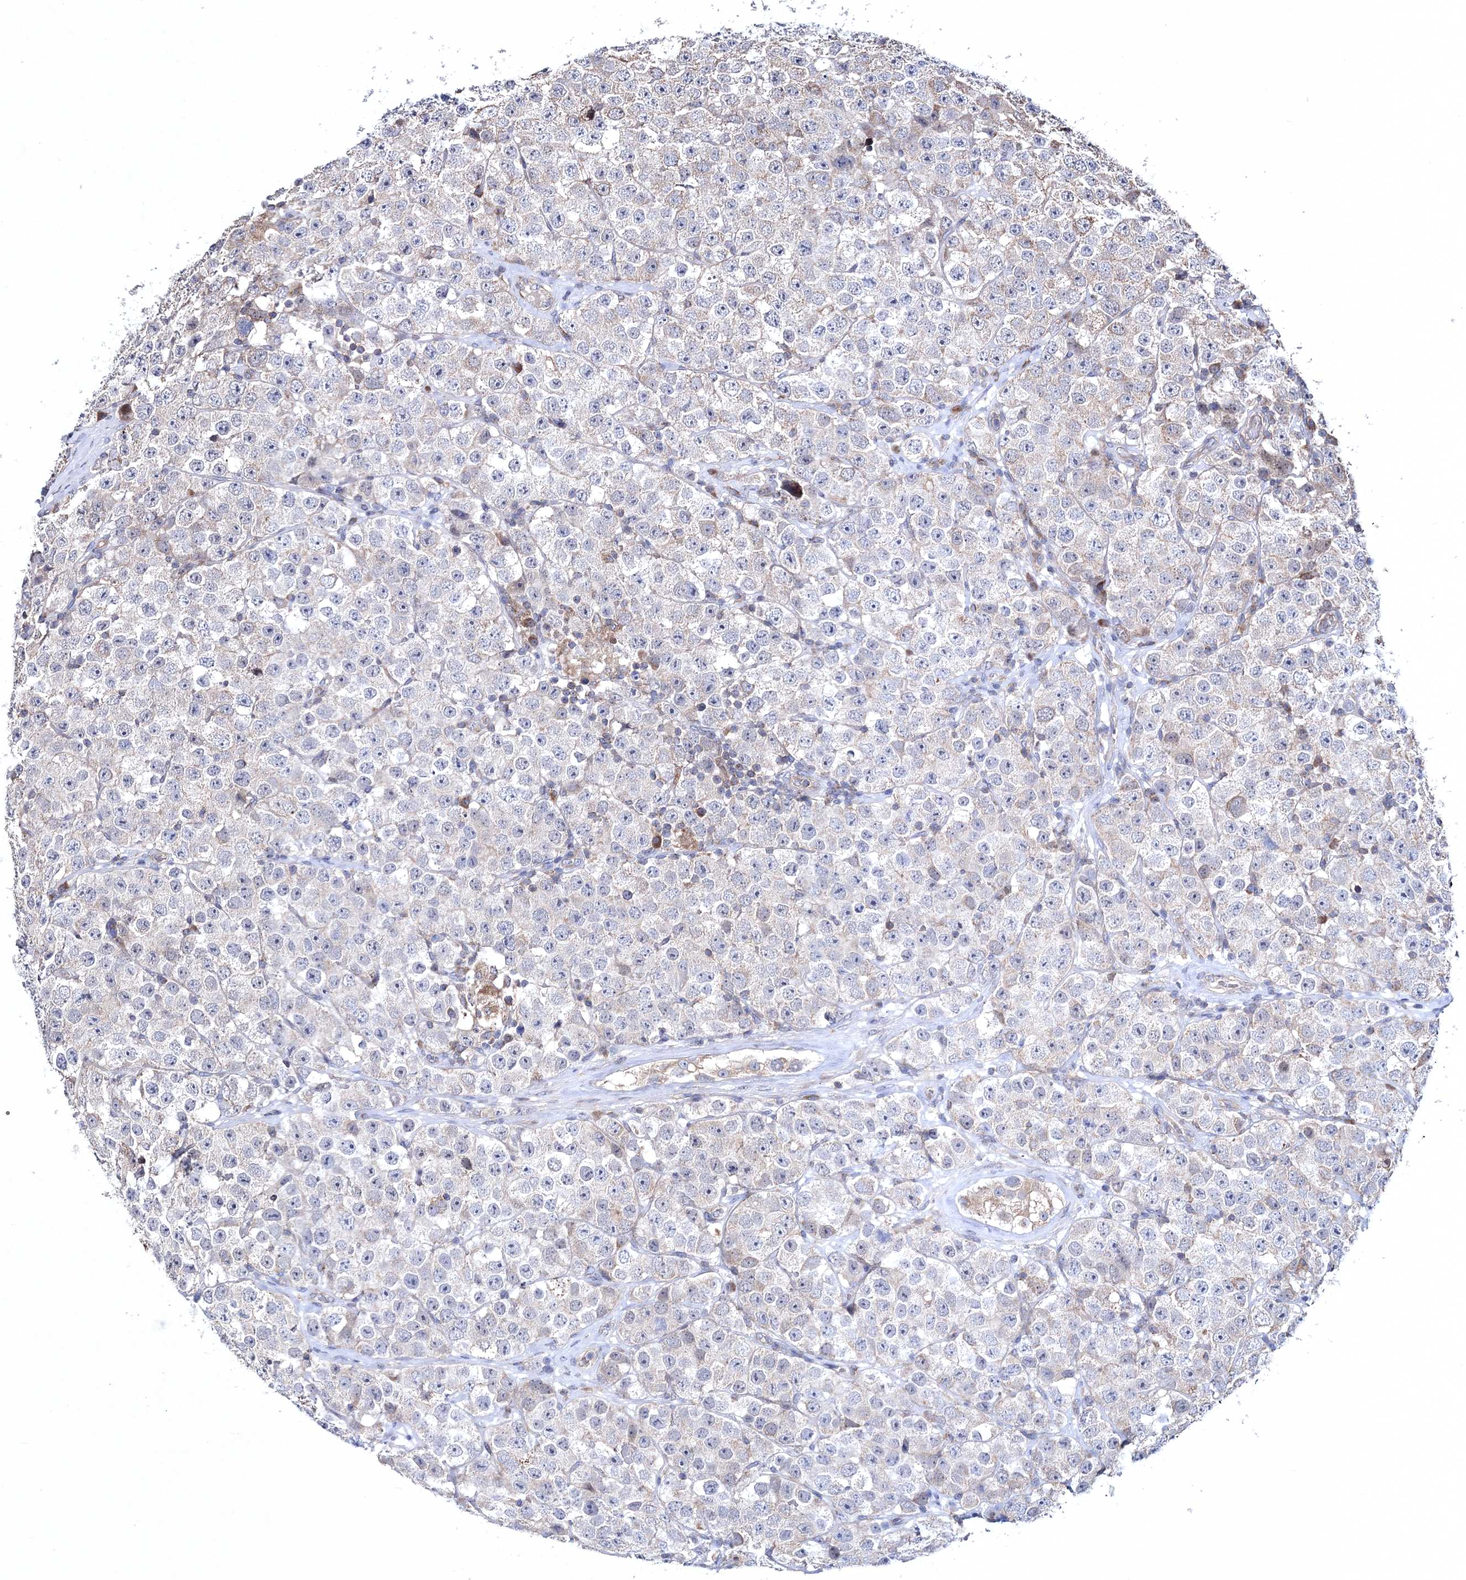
{"staining": {"intensity": "negative", "quantity": "none", "location": "none"}, "tissue": "testis cancer", "cell_type": "Tumor cells", "image_type": "cancer", "snomed": [{"axis": "morphology", "description": "Seminoma, NOS"}, {"axis": "topography", "description": "Testis"}], "caption": "Immunohistochemistry (IHC) image of human testis cancer stained for a protein (brown), which demonstrates no expression in tumor cells. (DAB IHC, high magnification).", "gene": "PPP2R2B", "patient": {"sex": "male", "age": 28}}